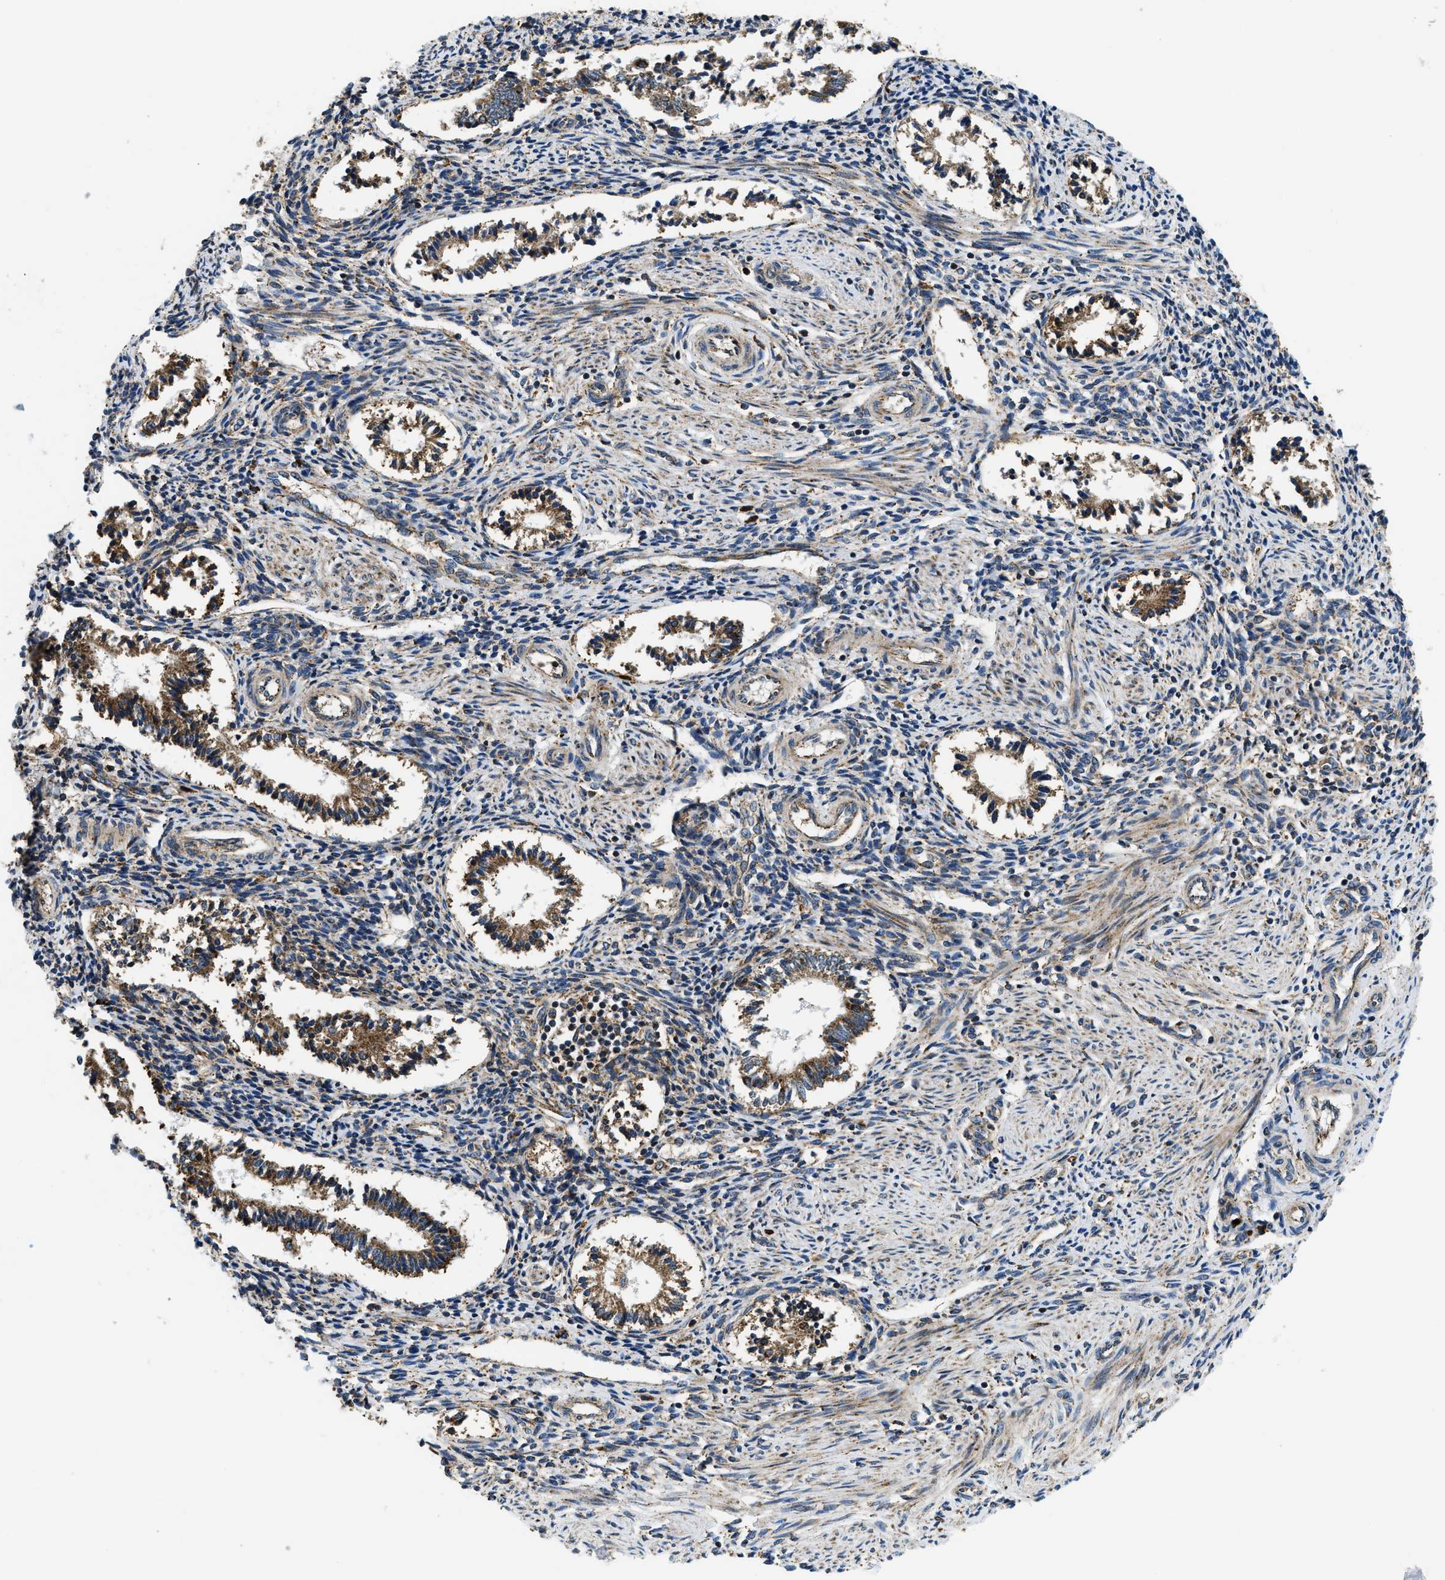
{"staining": {"intensity": "negative", "quantity": "none", "location": "none"}, "tissue": "endometrium", "cell_type": "Cells in endometrial stroma", "image_type": "normal", "snomed": [{"axis": "morphology", "description": "Normal tissue, NOS"}, {"axis": "topography", "description": "Endometrium"}], "caption": "High power microscopy image of an immunohistochemistry histopathology image of normal endometrium, revealing no significant positivity in cells in endometrial stroma.", "gene": "CSPG4", "patient": {"sex": "female", "age": 42}}